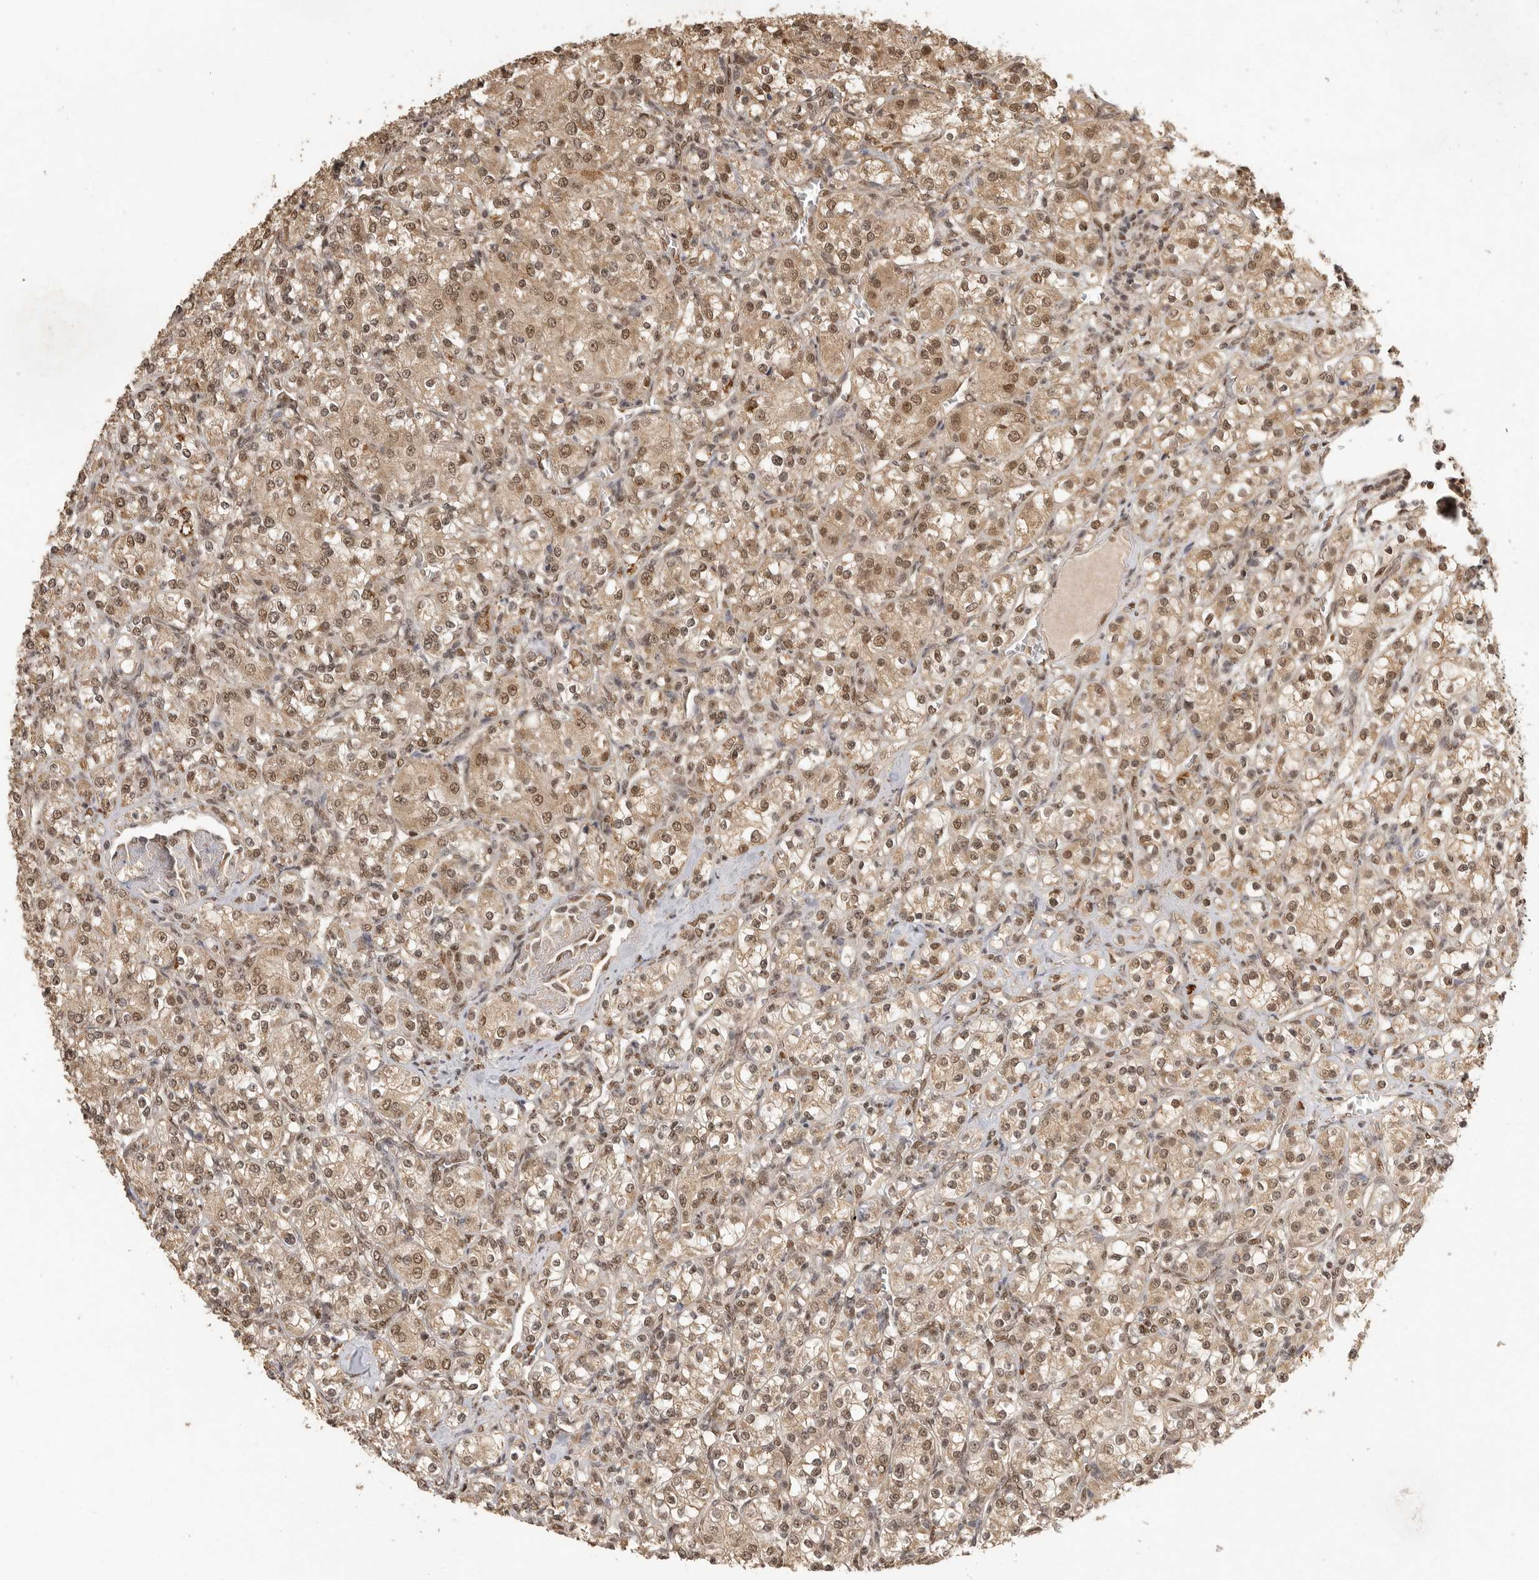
{"staining": {"intensity": "moderate", "quantity": ">75%", "location": "cytoplasmic/membranous,nuclear"}, "tissue": "renal cancer", "cell_type": "Tumor cells", "image_type": "cancer", "snomed": [{"axis": "morphology", "description": "Adenocarcinoma, NOS"}, {"axis": "topography", "description": "Kidney"}], "caption": "Human renal cancer stained with a protein marker exhibits moderate staining in tumor cells.", "gene": "DFFA", "patient": {"sex": "male", "age": 77}}